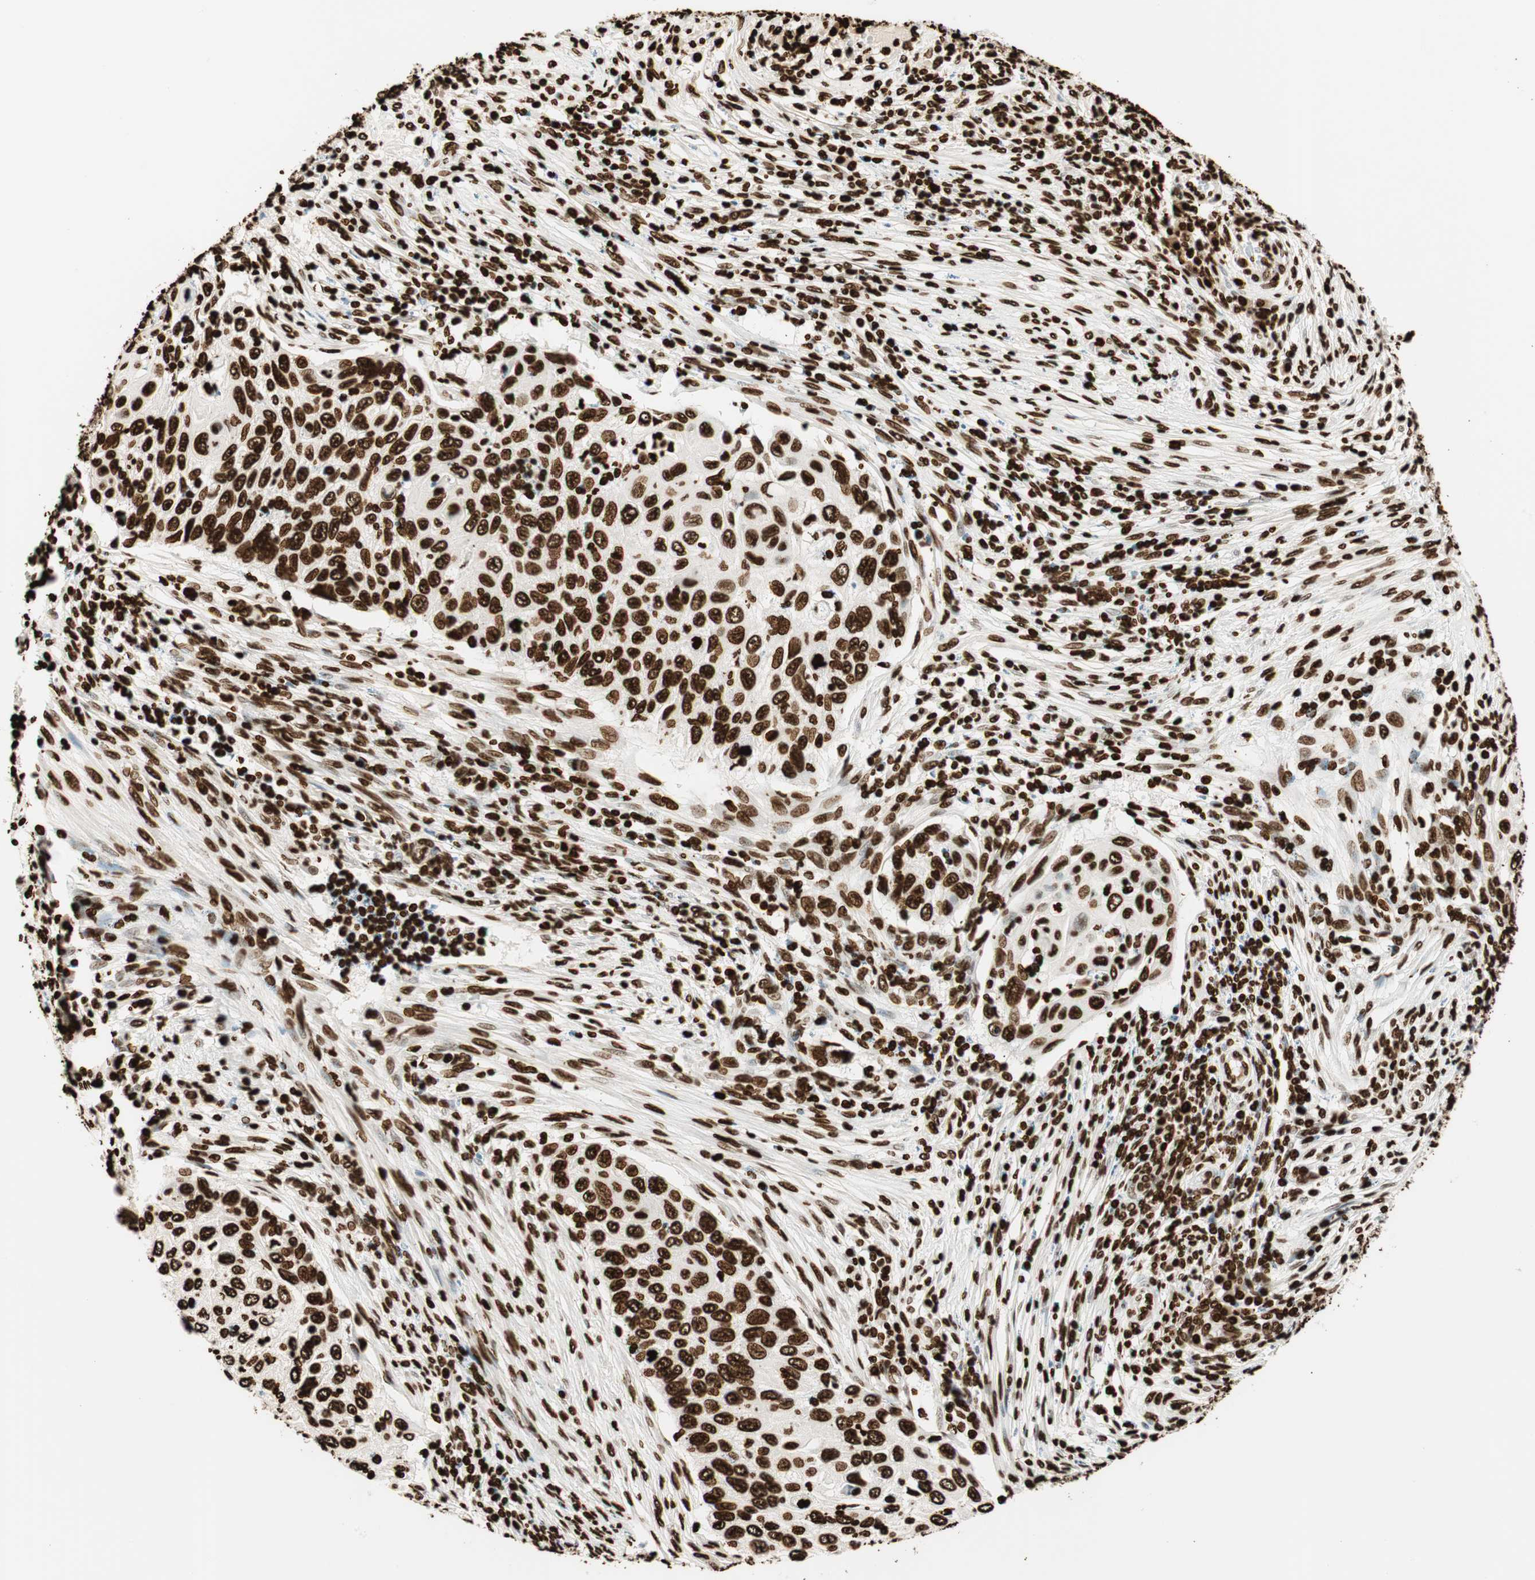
{"staining": {"intensity": "strong", "quantity": ">75%", "location": "nuclear"}, "tissue": "cervical cancer", "cell_type": "Tumor cells", "image_type": "cancer", "snomed": [{"axis": "morphology", "description": "Squamous cell carcinoma, NOS"}, {"axis": "topography", "description": "Cervix"}], "caption": "Human cervical cancer (squamous cell carcinoma) stained with a protein marker demonstrates strong staining in tumor cells.", "gene": "GLI2", "patient": {"sex": "female", "age": 70}}